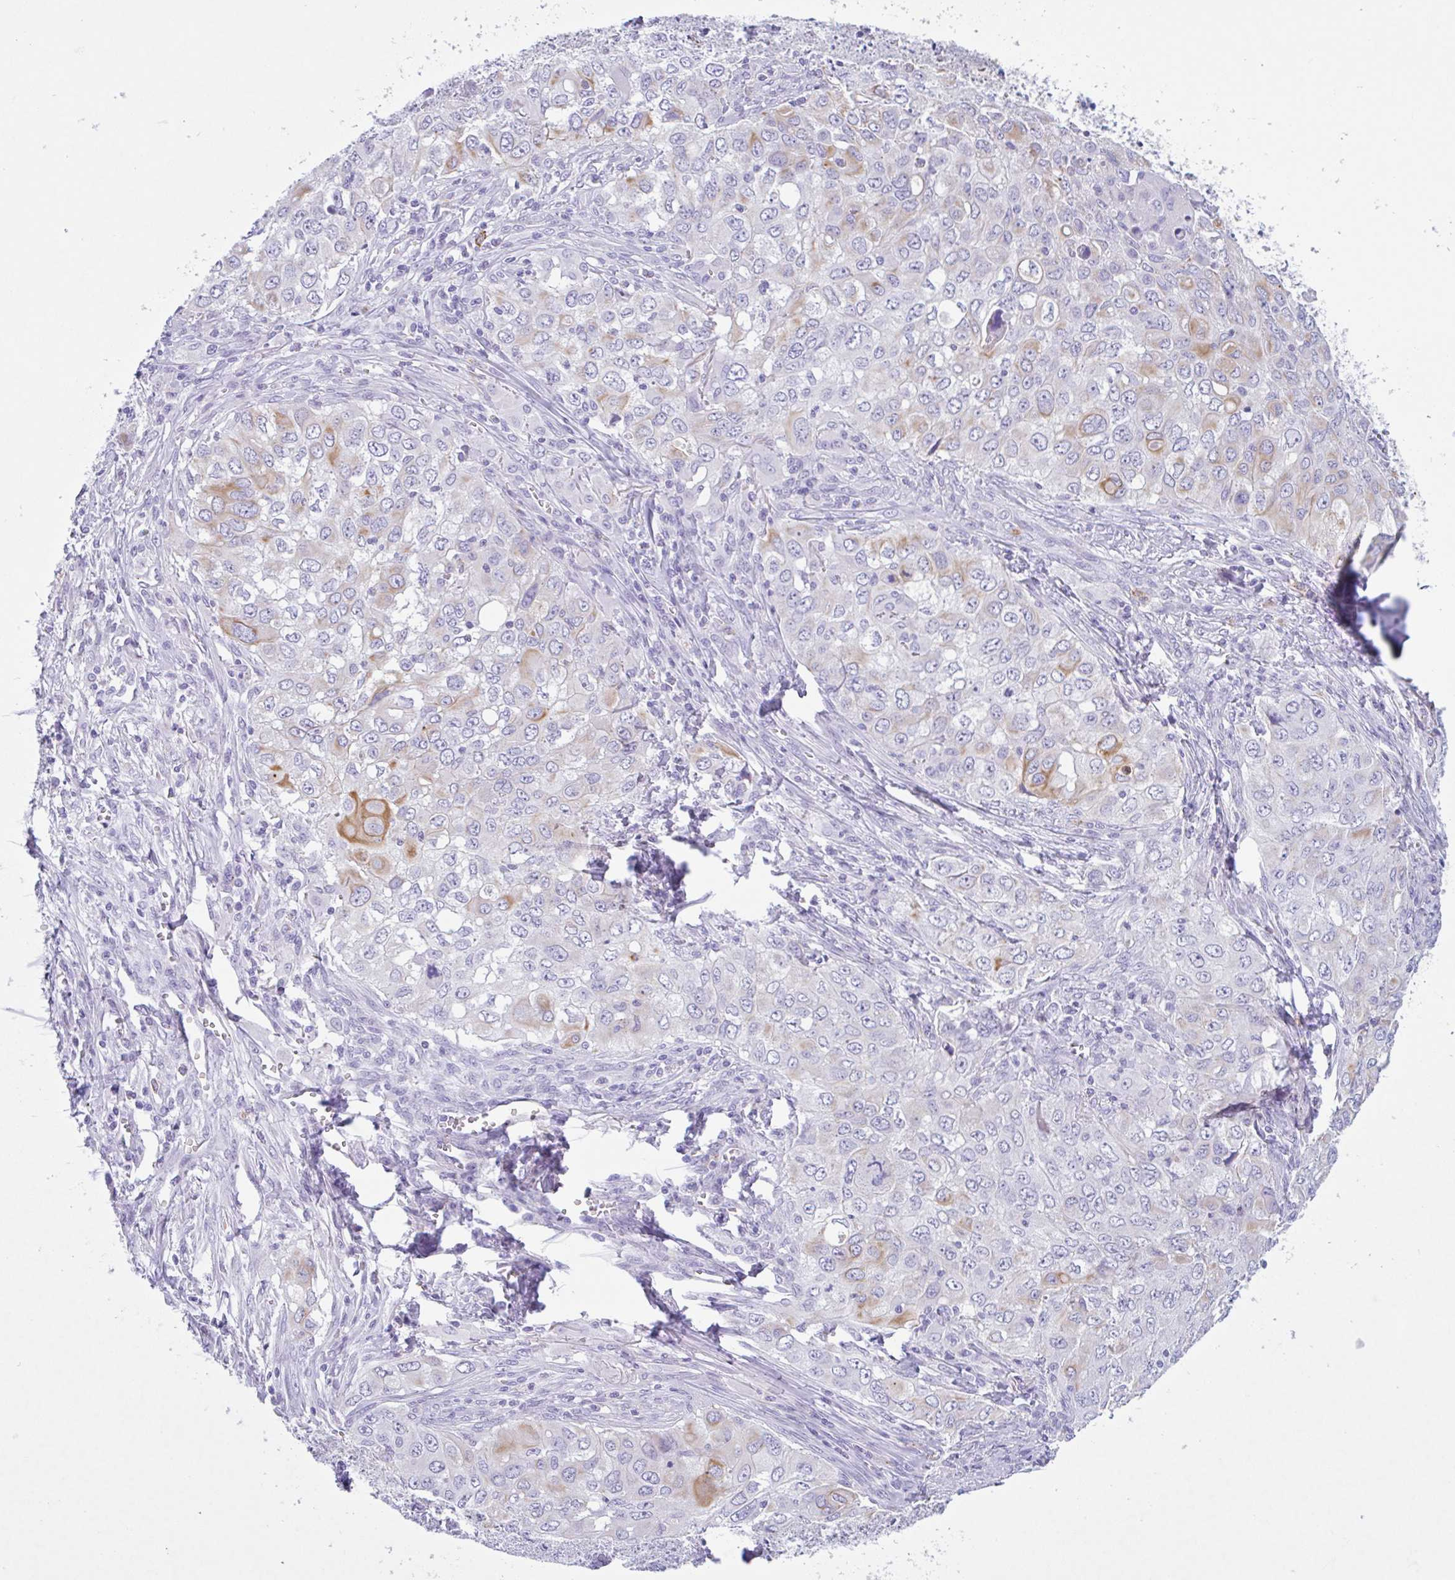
{"staining": {"intensity": "moderate", "quantity": "<25%", "location": "cytoplasmic/membranous"}, "tissue": "lung cancer", "cell_type": "Tumor cells", "image_type": "cancer", "snomed": [{"axis": "morphology", "description": "Adenocarcinoma, NOS"}, {"axis": "morphology", "description": "Adenocarcinoma, metastatic, NOS"}, {"axis": "topography", "description": "Lymph node"}, {"axis": "topography", "description": "Lung"}], "caption": "This image shows immunohistochemistry (IHC) staining of lung cancer (metastatic adenocarcinoma), with low moderate cytoplasmic/membranous positivity in about <25% of tumor cells.", "gene": "DTWD2", "patient": {"sex": "female", "age": 42}}